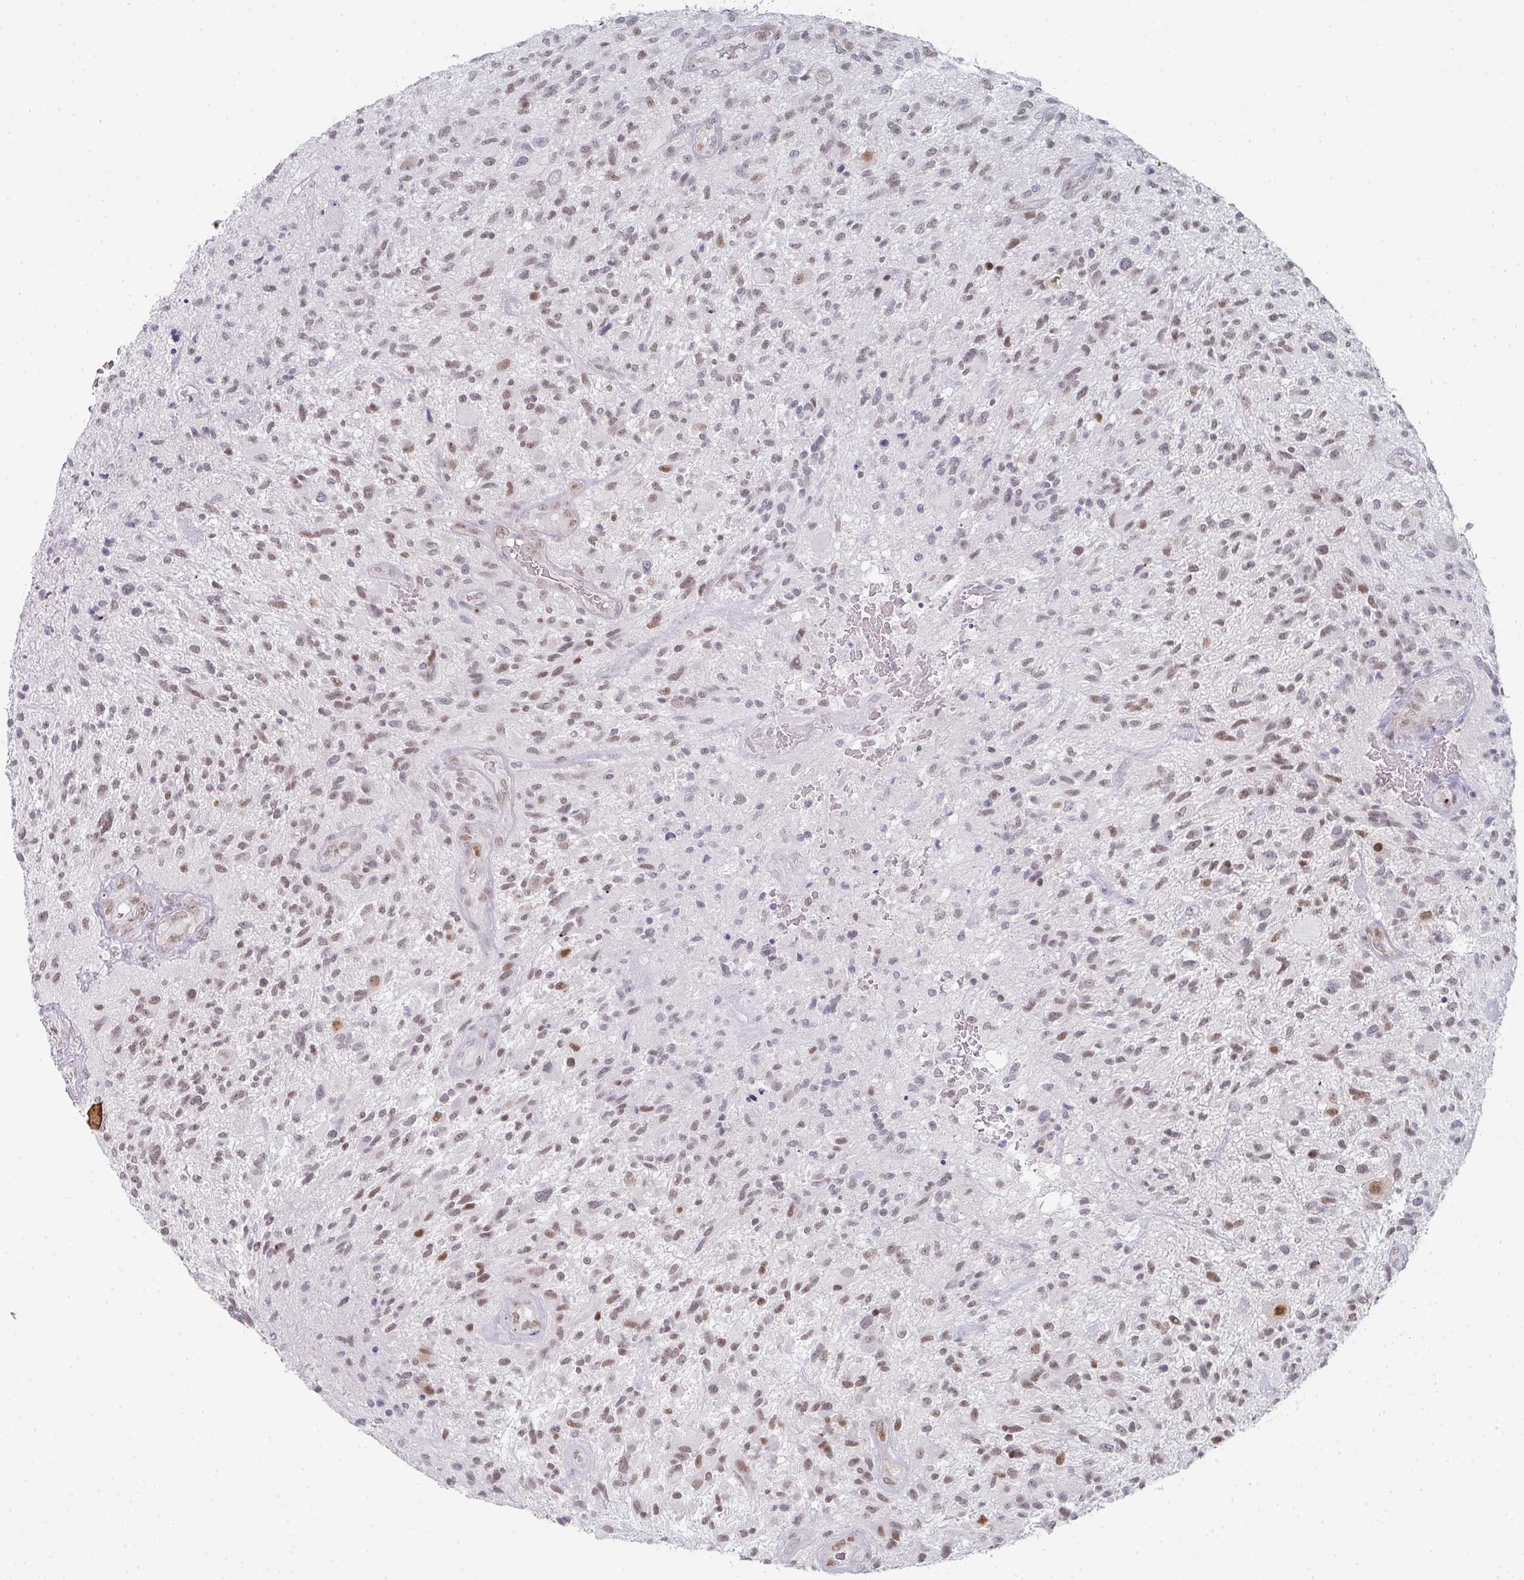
{"staining": {"intensity": "moderate", "quantity": "25%-75%", "location": "nuclear"}, "tissue": "glioma", "cell_type": "Tumor cells", "image_type": "cancer", "snomed": [{"axis": "morphology", "description": "Glioma, malignant, High grade"}, {"axis": "topography", "description": "Brain"}], "caption": "A brown stain highlights moderate nuclear staining of a protein in malignant glioma (high-grade) tumor cells.", "gene": "POU2AF2", "patient": {"sex": "male", "age": 47}}